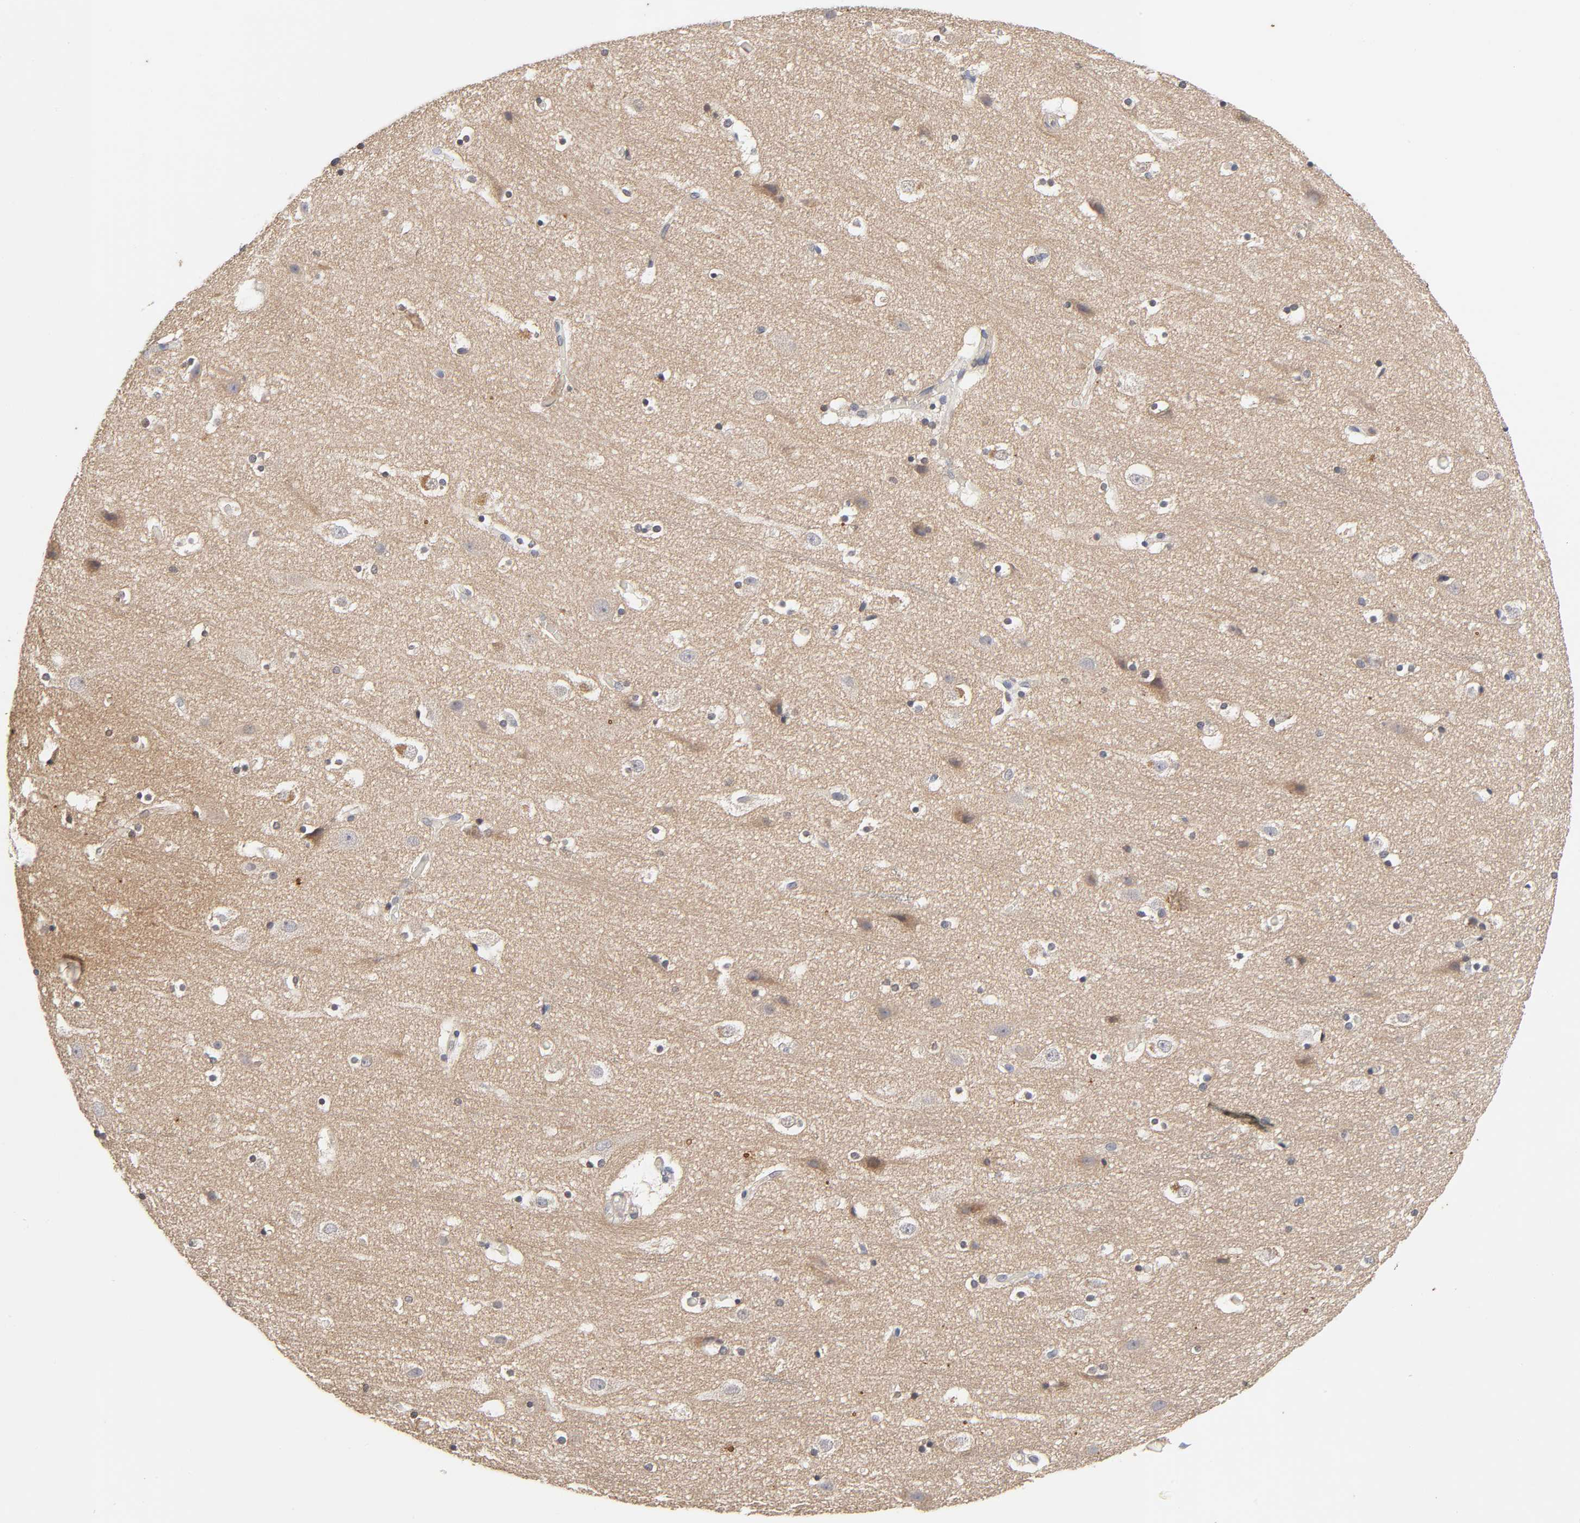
{"staining": {"intensity": "negative", "quantity": "none", "location": "none"}, "tissue": "cerebral cortex", "cell_type": "Endothelial cells", "image_type": "normal", "snomed": [{"axis": "morphology", "description": "Normal tissue, NOS"}, {"axis": "topography", "description": "Cerebral cortex"}], "caption": "Endothelial cells show no significant expression in normal cerebral cortex.", "gene": "CXADR", "patient": {"sex": "male", "age": 45}}